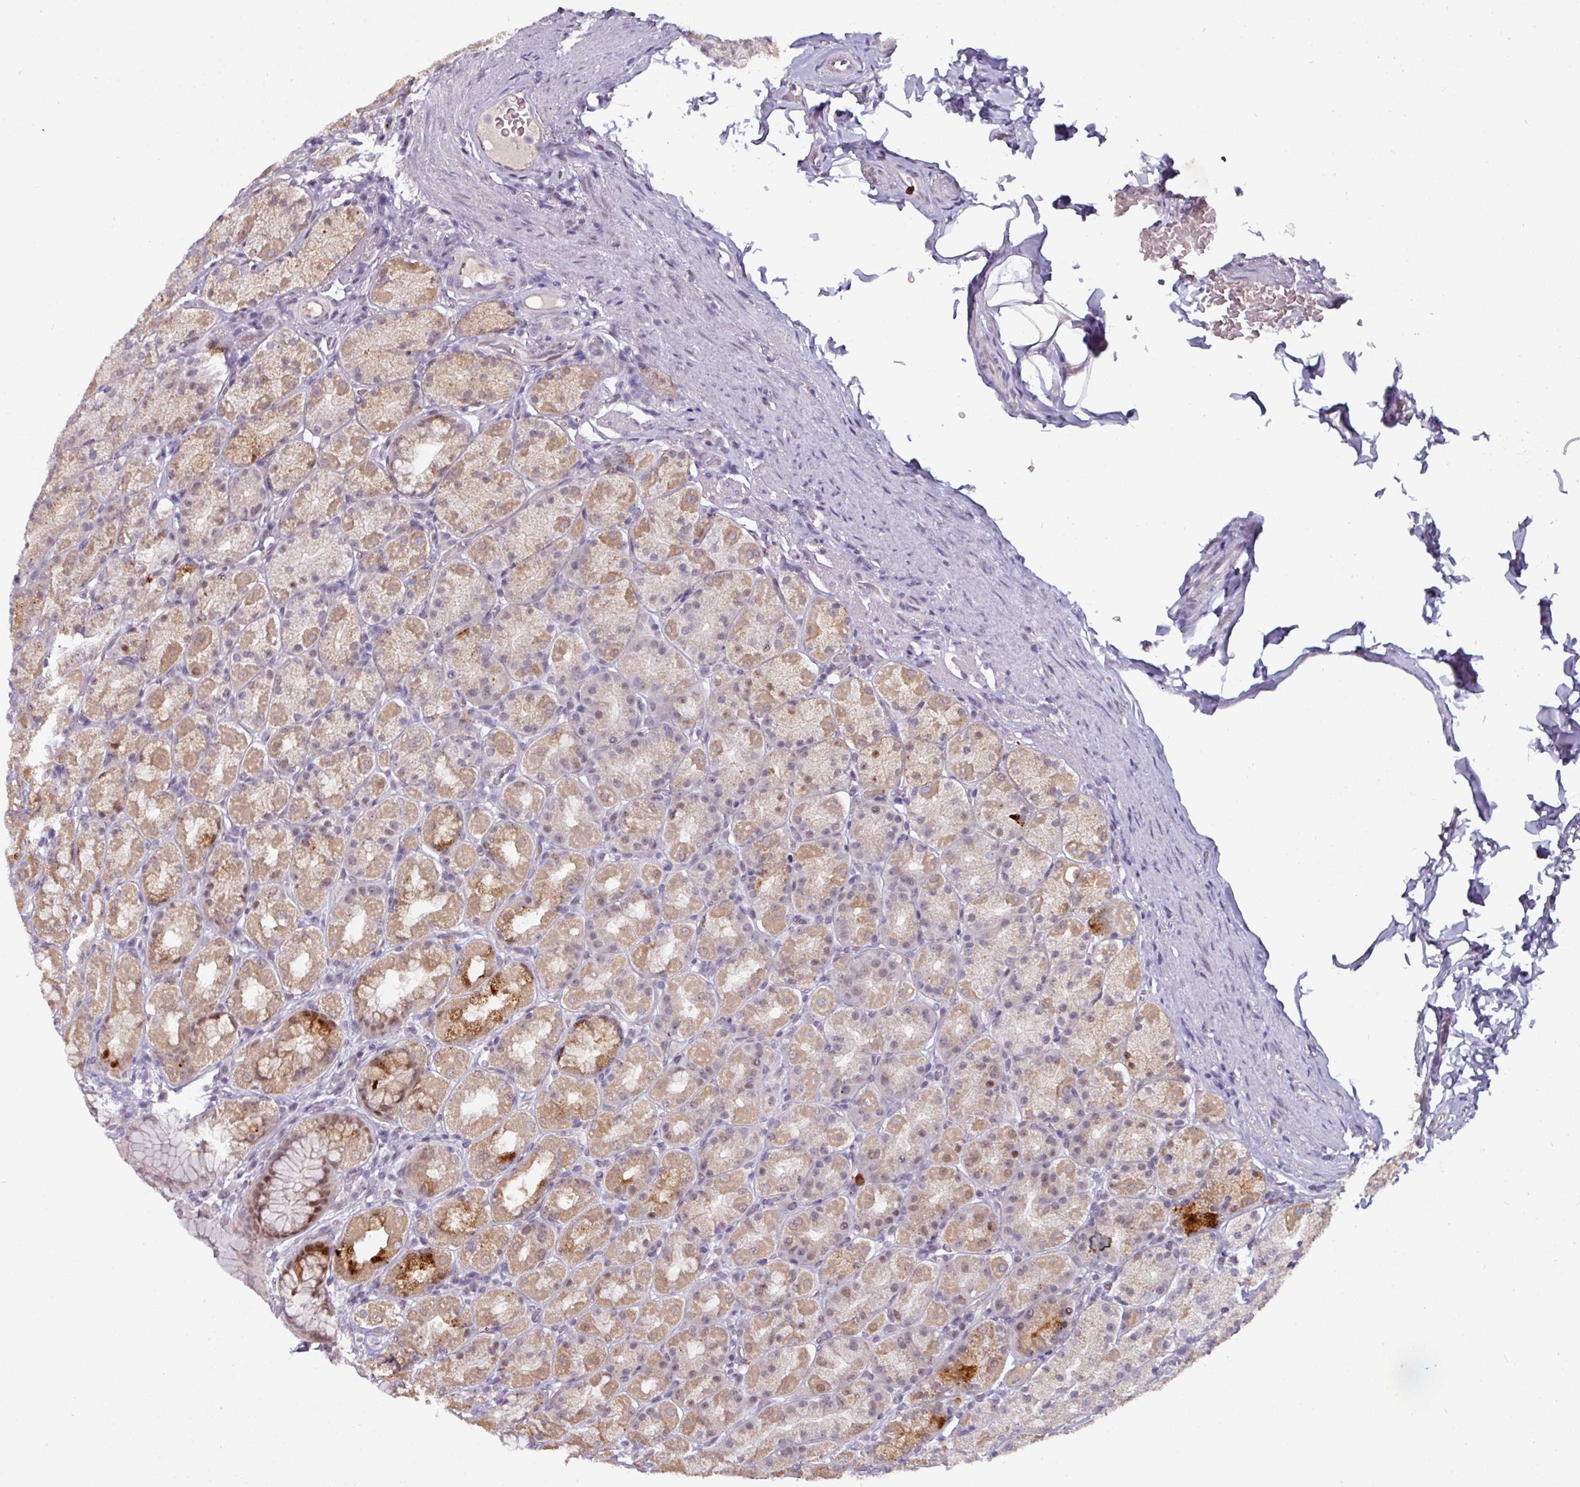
{"staining": {"intensity": "moderate", "quantity": ">75%", "location": "cytoplasmic/membranous,nuclear"}, "tissue": "stomach", "cell_type": "Glandular cells", "image_type": "normal", "snomed": [{"axis": "morphology", "description": "Normal tissue, NOS"}, {"axis": "topography", "description": "Stomach, upper"}, {"axis": "topography", "description": "Stomach"}], "caption": "Normal stomach displays moderate cytoplasmic/membranous,nuclear expression in approximately >75% of glandular cells (Brightfield microscopy of DAB IHC at high magnification)..", "gene": "SWSAP1", "patient": {"sex": "male", "age": 68}}